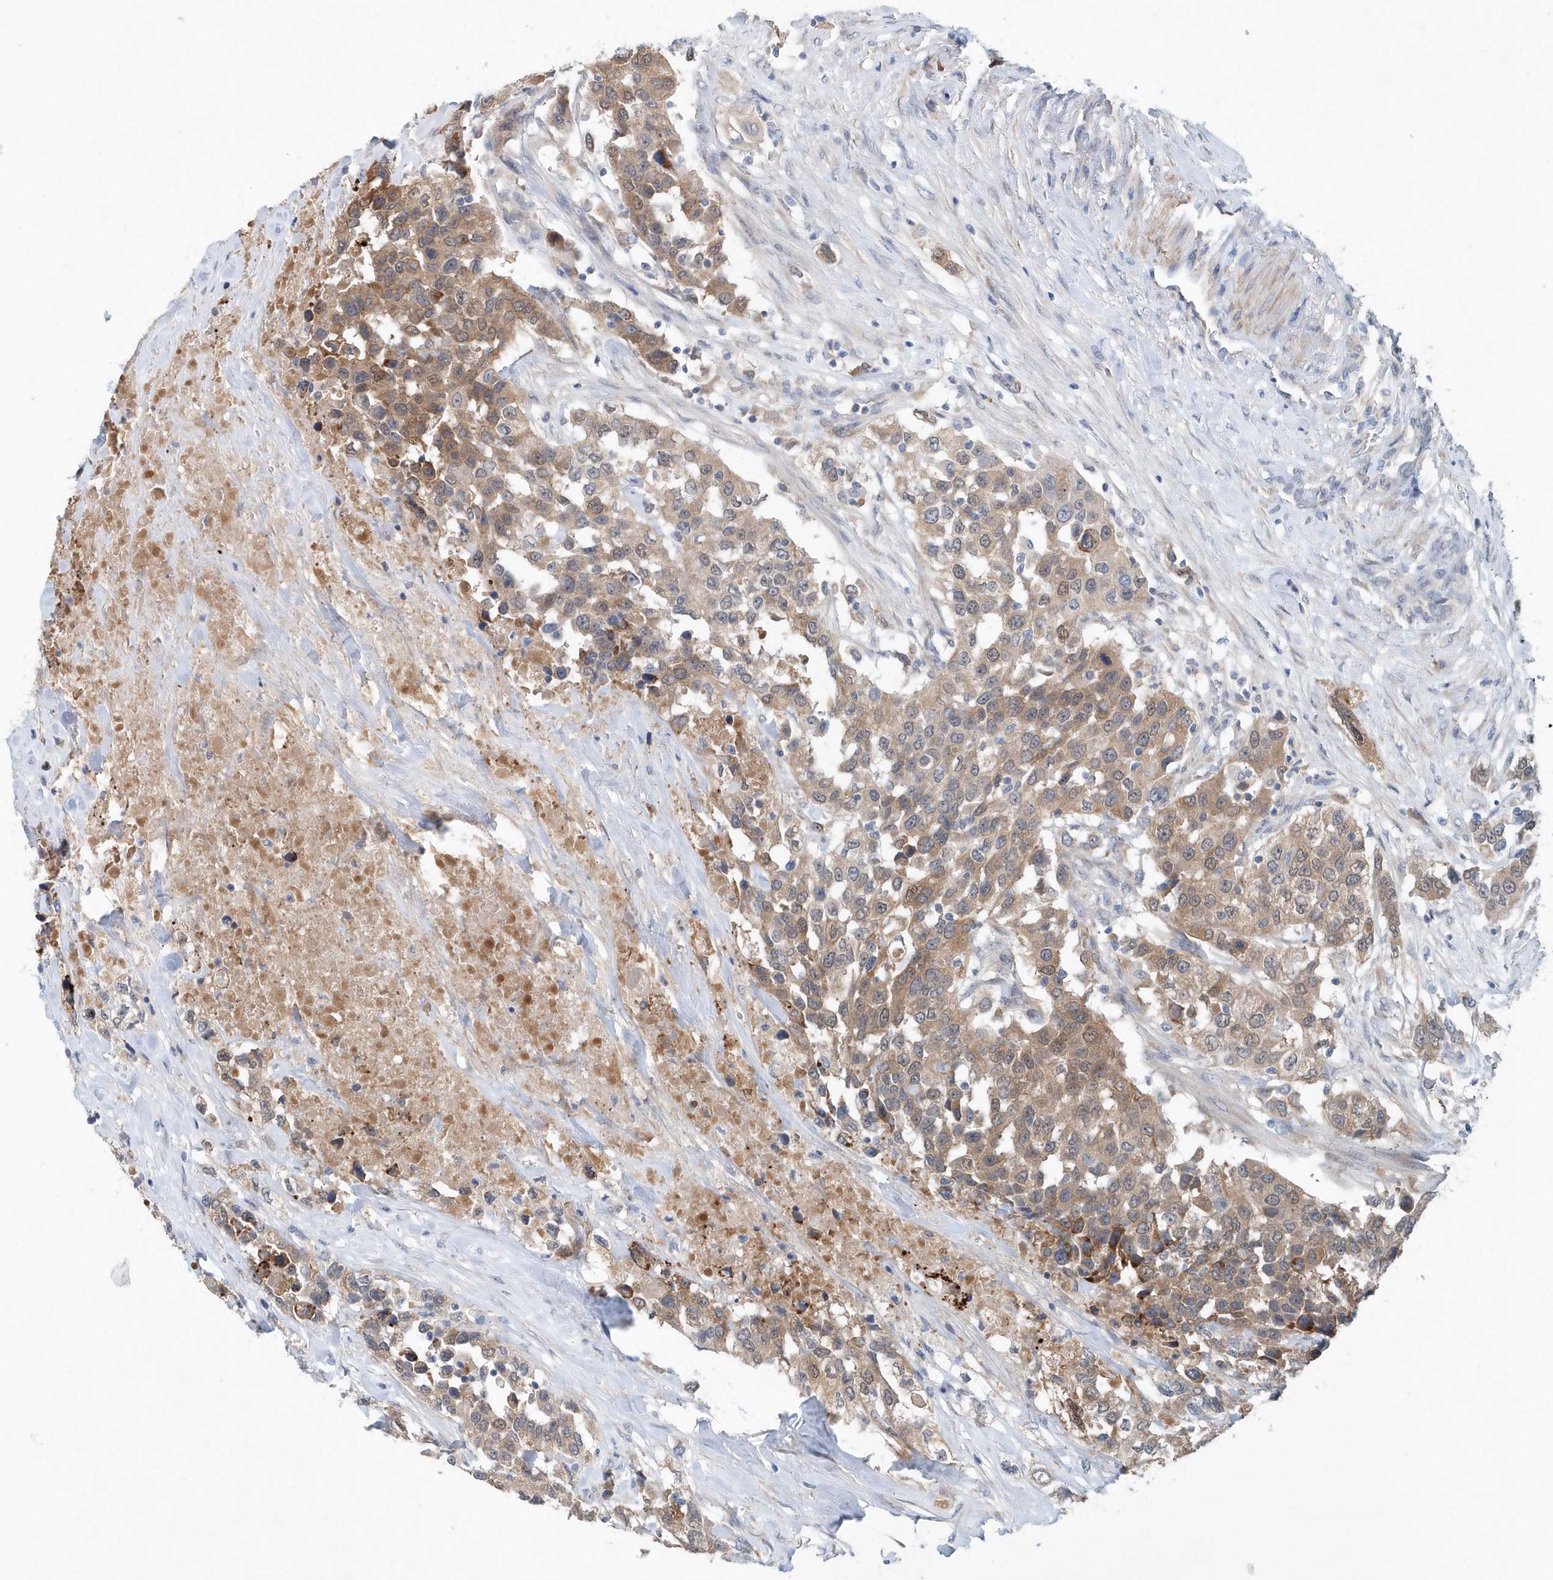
{"staining": {"intensity": "moderate", "quantity": ">75%", "location": "cytoplasmic/membranous"}, "tissue": "urothelial cancer", "cell_type": "Tumor cells", "image_type": "cancer", "snomed": [{"axis": "morphology", "description": "Urothelial carcinoma, High grade"}, {"axis": "topography", "description": "Urinary bladder"}], "caption": "Moderate cytoplasmic/membranous staining is appreciated in about >75% of tumor cells in high-grade urothelial carcinoma. The staining was performed using DAB to visualize the protein expression in brown, while the nuclei were stained in blue with hematoxylin (Magnification: 20x).", "gene": "PFN2", "patient": {"sex": "female", "age": 80}}